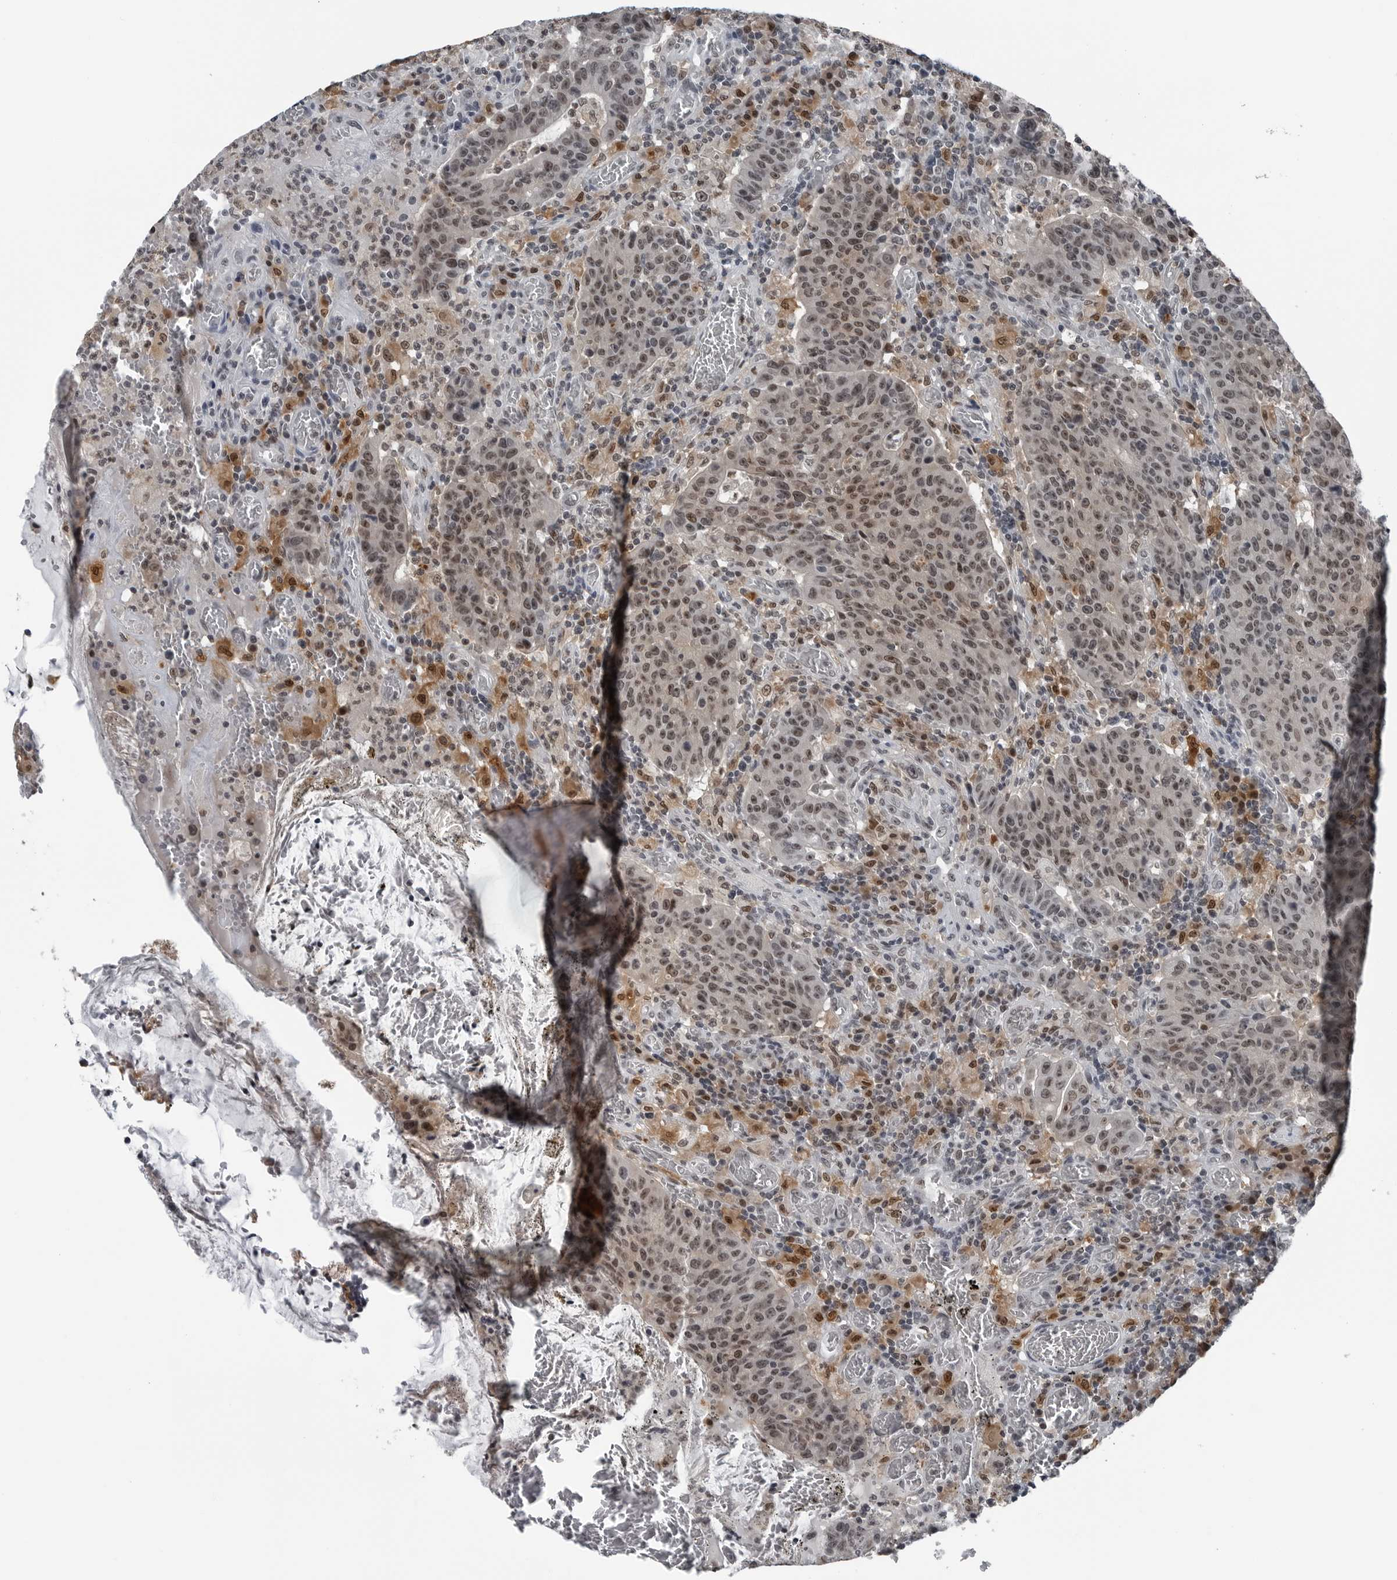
{"staining": {"intensity": "moderate", "quantity": ">75%", "location": "nuclear"}, "tissue": "colorectal cancer", "cell_type": "Tumor cells", "image_type": "cancer", "snomed": [{"axis": "morphology", "description": "Adenocarcinoma, NOS"}, {"axis": "topography", "description": "Colon"}], "caption": "Colorectal cancer (adenocarcinoma) stained for a protein displays moderate nuclear positivity in tumor cells.", "gene": "AKR1A1", "patient": {"sex": "female", "age": 75}}